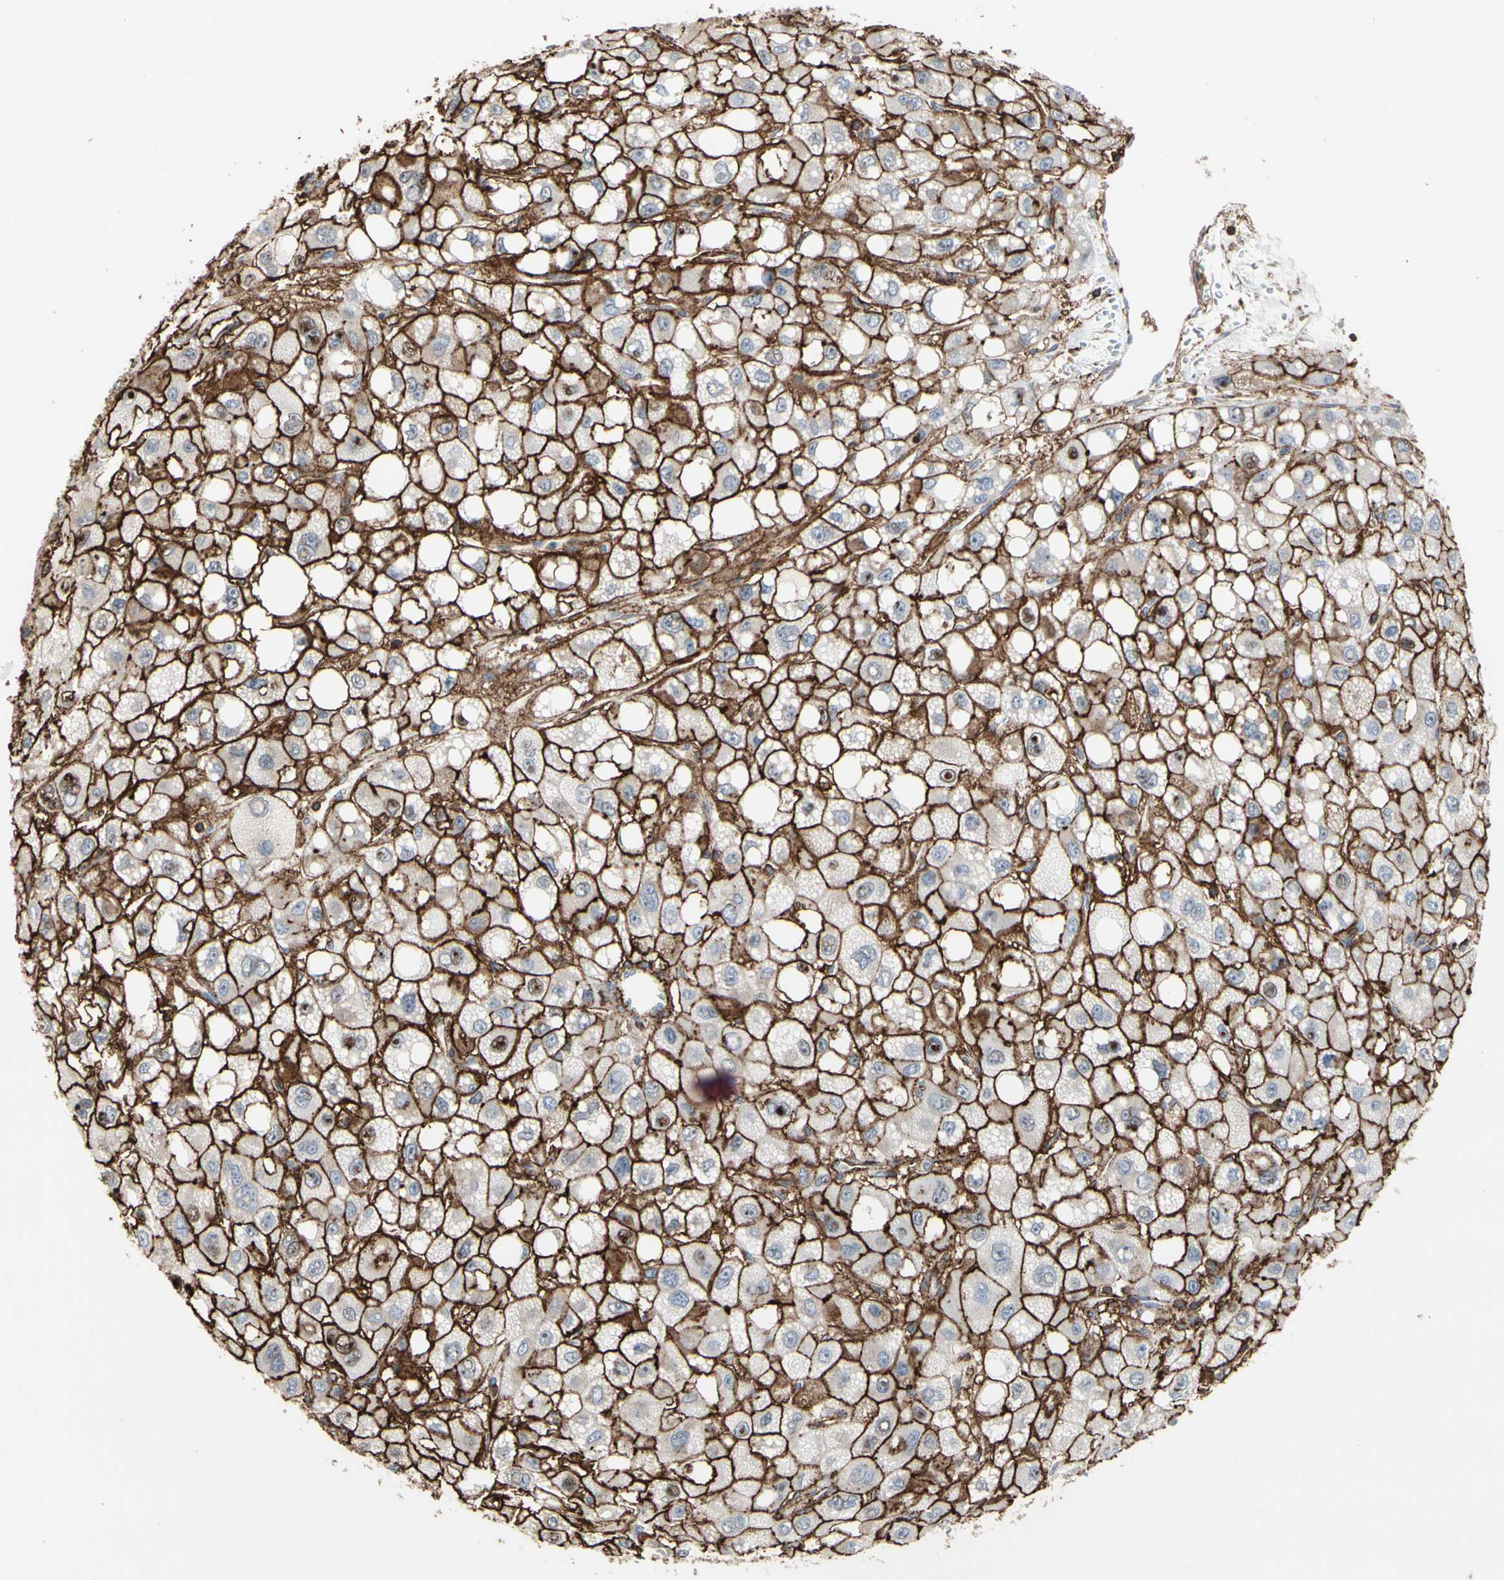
{"staining": {"intensity": "strong", "quantity": ">75%", "location": "cytoplasmic/membranous,nuclear"}, "tissue": "liver cancer", "cell_type": "Tumor cells", "image_type": "cancer", "snomed": [{"axis": "morphology", "description": "Carcinoma, Hepatocellular, NOS"}, {"axis": "topography", "description": "Liver"}], "caption": "Immunohistochemical staining of liver cancer demonstrates strong cytoplasmic/membranous and nuclear protein positivity in approximately >75% of tumor cells.", "gene": "ANXA6", "patient": {"sex": "male", "age": 55}}